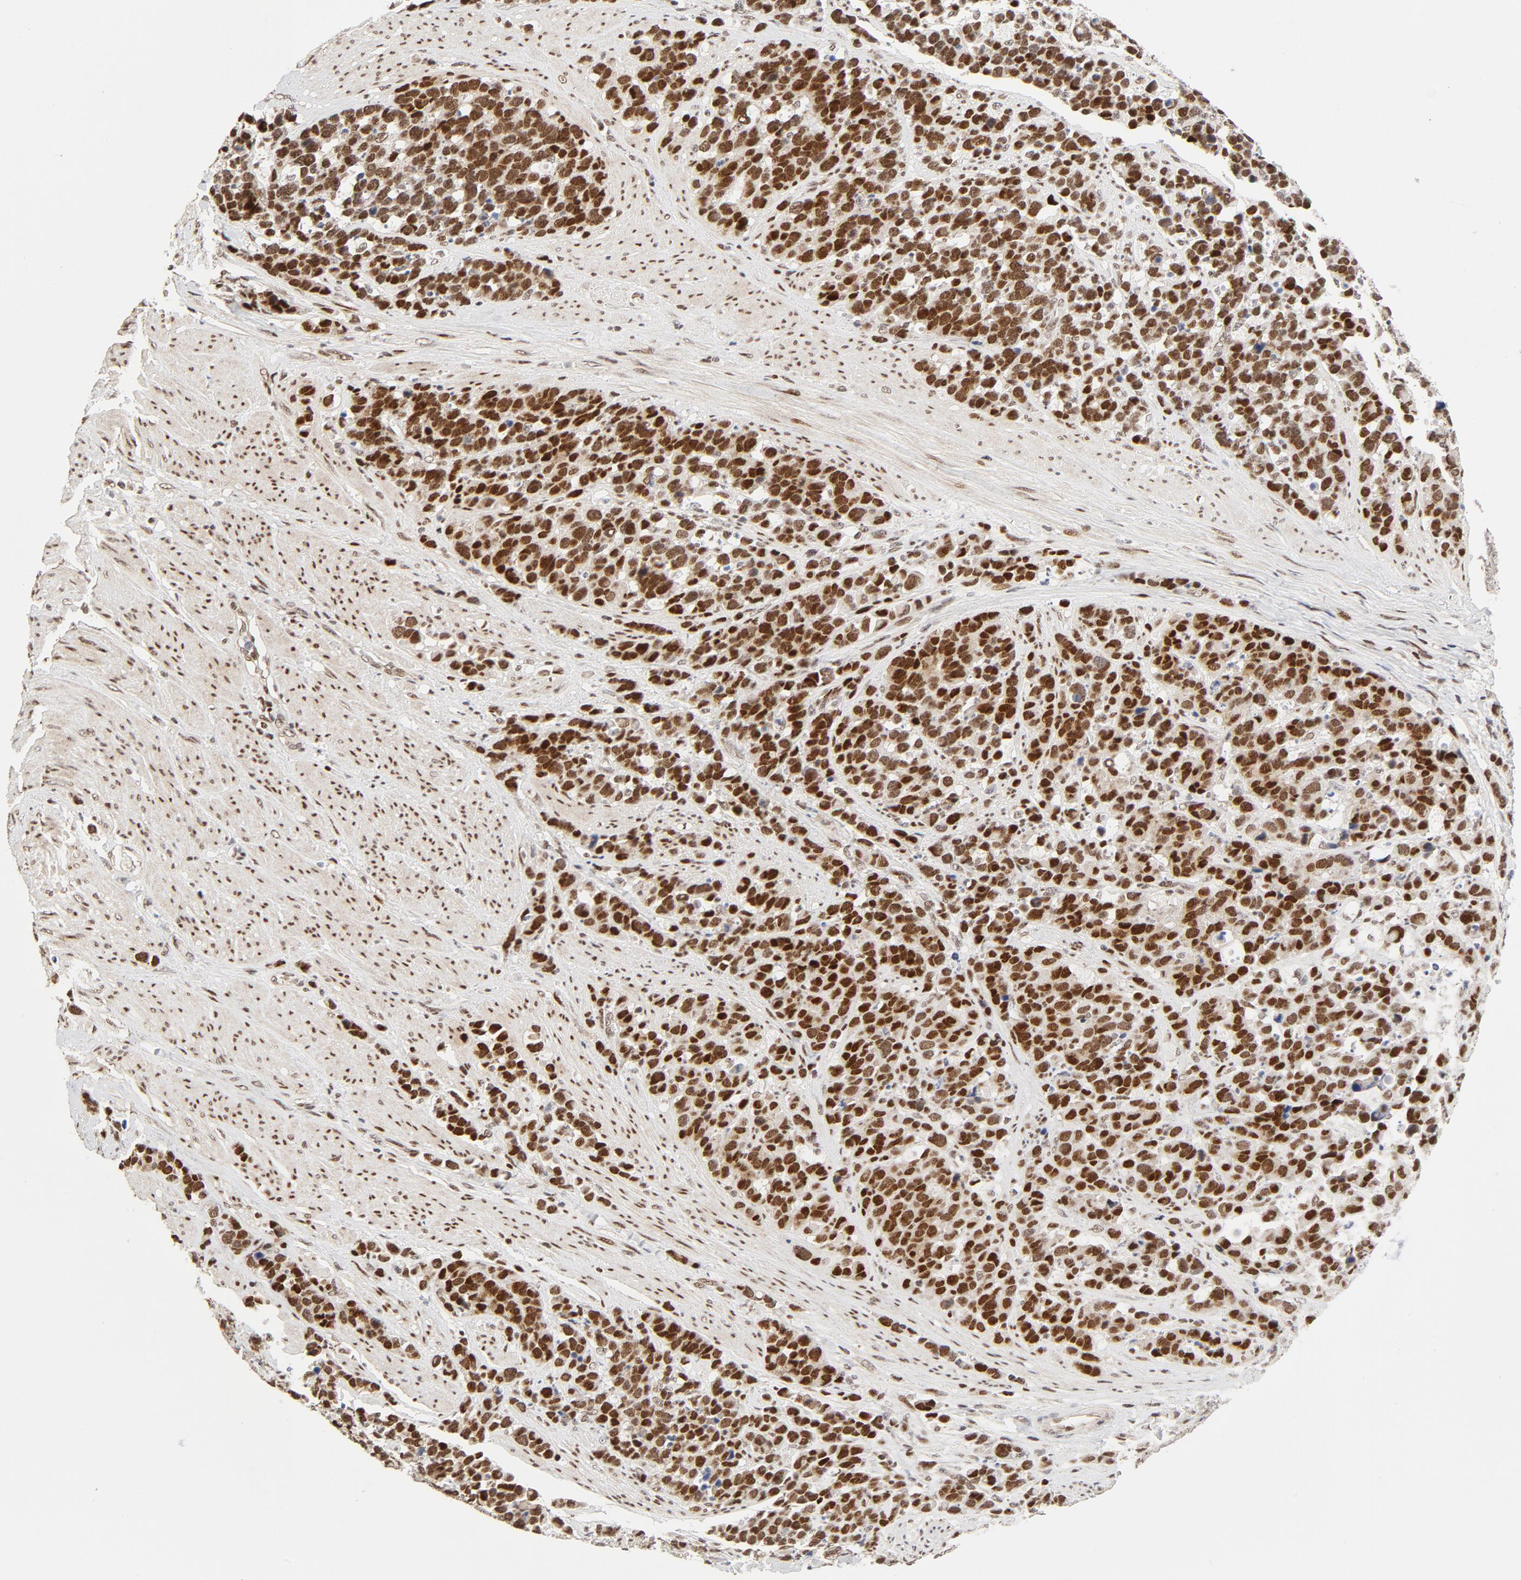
{"staining": {"intensity": "moderate", "quantity": ">75%", "location": "nuclear"}, "tissue": "stomach cancer", "cell_type": "Tumor cells", "image_type": "cancer", "snomed": [{"axis": "morphology", "description": "Adenocarcinoma, NOS"}, {"axis": "topography", "description": "Stomach, upper"}], "caption": "Human adenocarcinoma (stomach) stained for a protein (brown) displays moderate nuclear positive positivity in about >75% of tumor cells.", "gene": "GTF2I", "patient": {"sex": "male", "age": 71}}